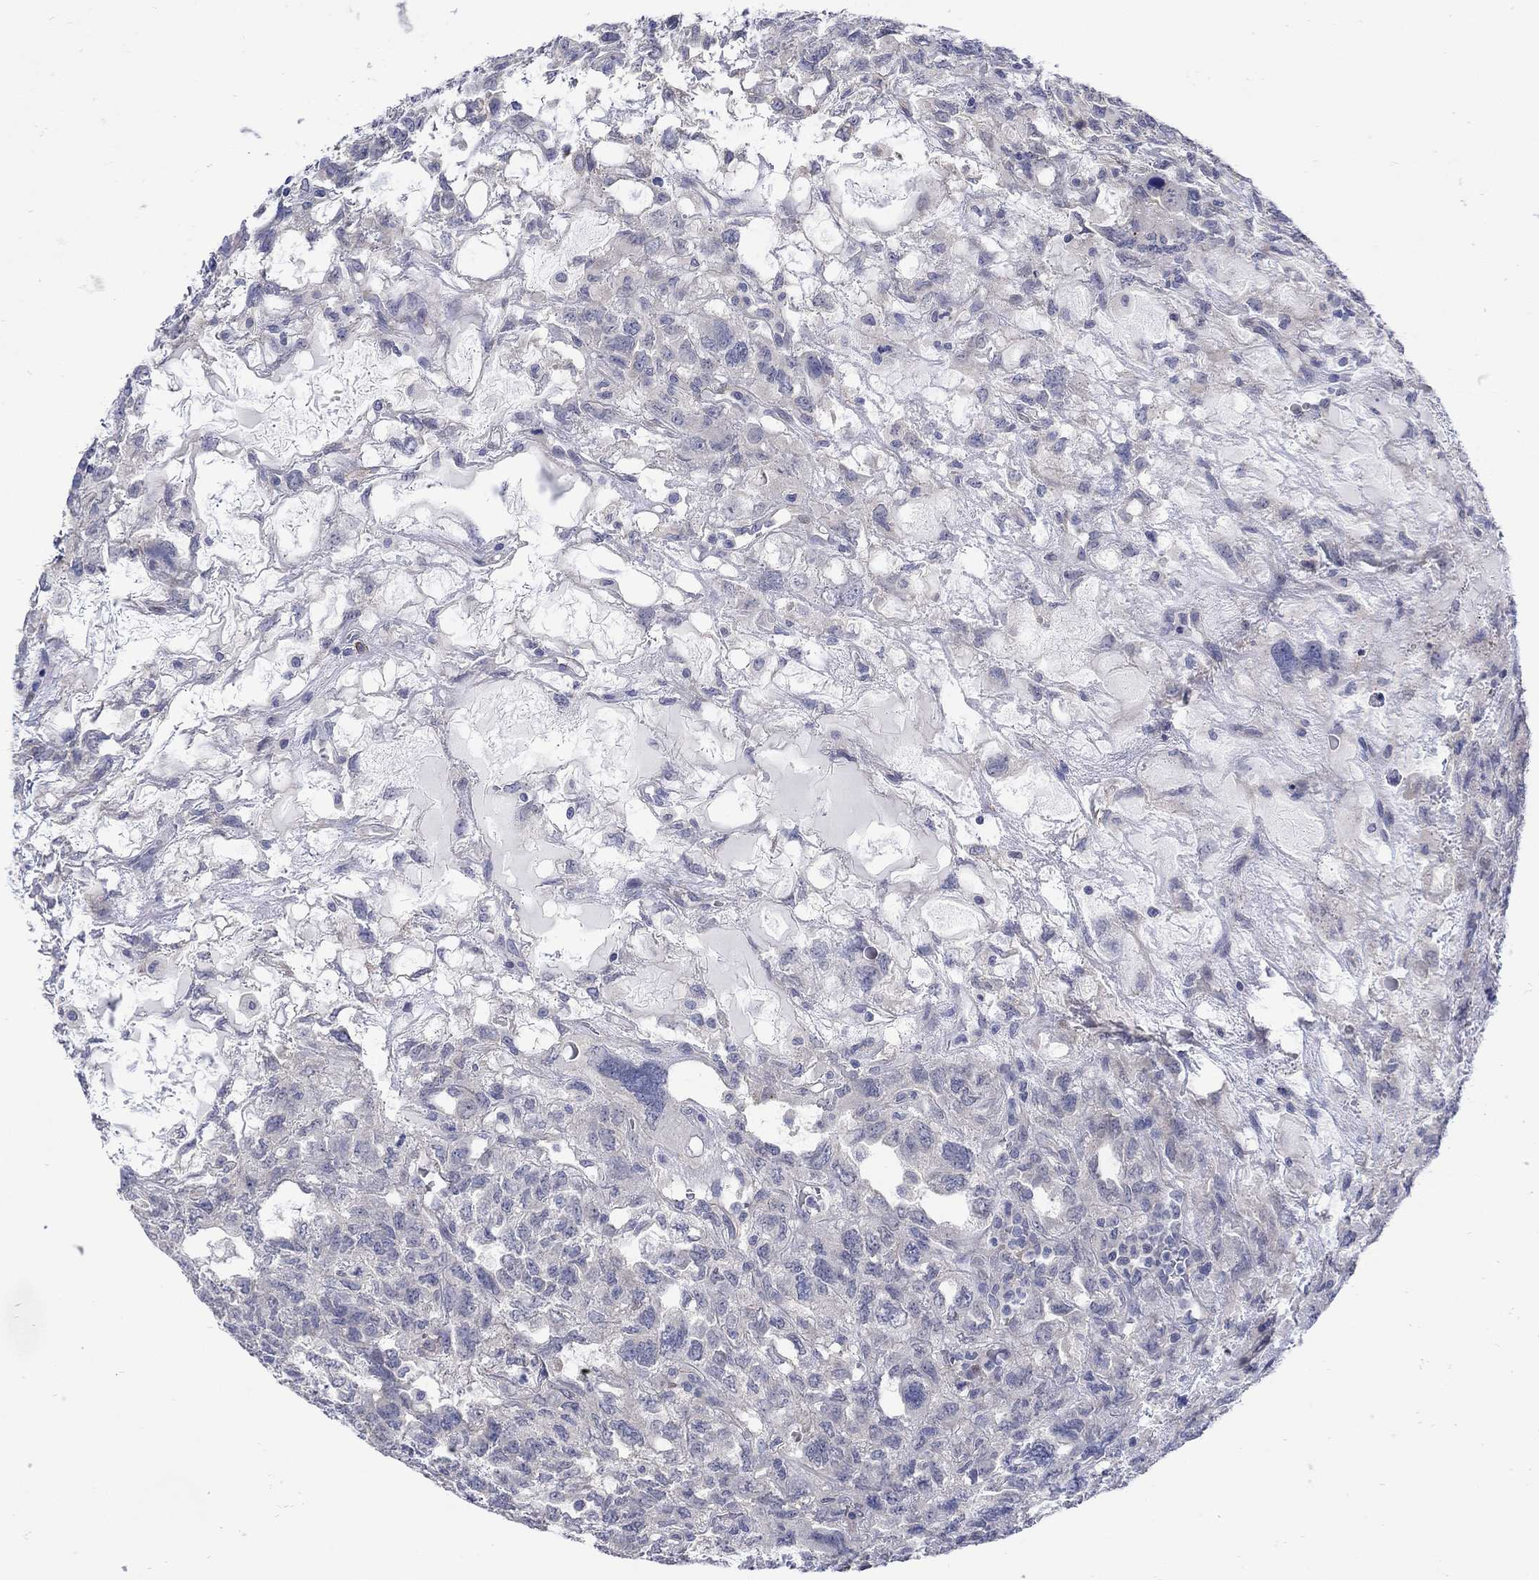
{"staining": {"intensity": "negative", "quantity": "none", "location": "none"}, "tissue": "testis cancer", "cell_type": "Tumor cells", "image_type": "cancer", "snomed": [{"axis": "morphology", "description": "Seminoma, NOS"}, {"axis": "topography", "description": "Testis"}], "caption": "This is a micrograph of IHC staining of testis seminoma, which shows no staining in tumor cells.", "gene": "SCN7A", "patient": {"sex": "male", "age": 52}}